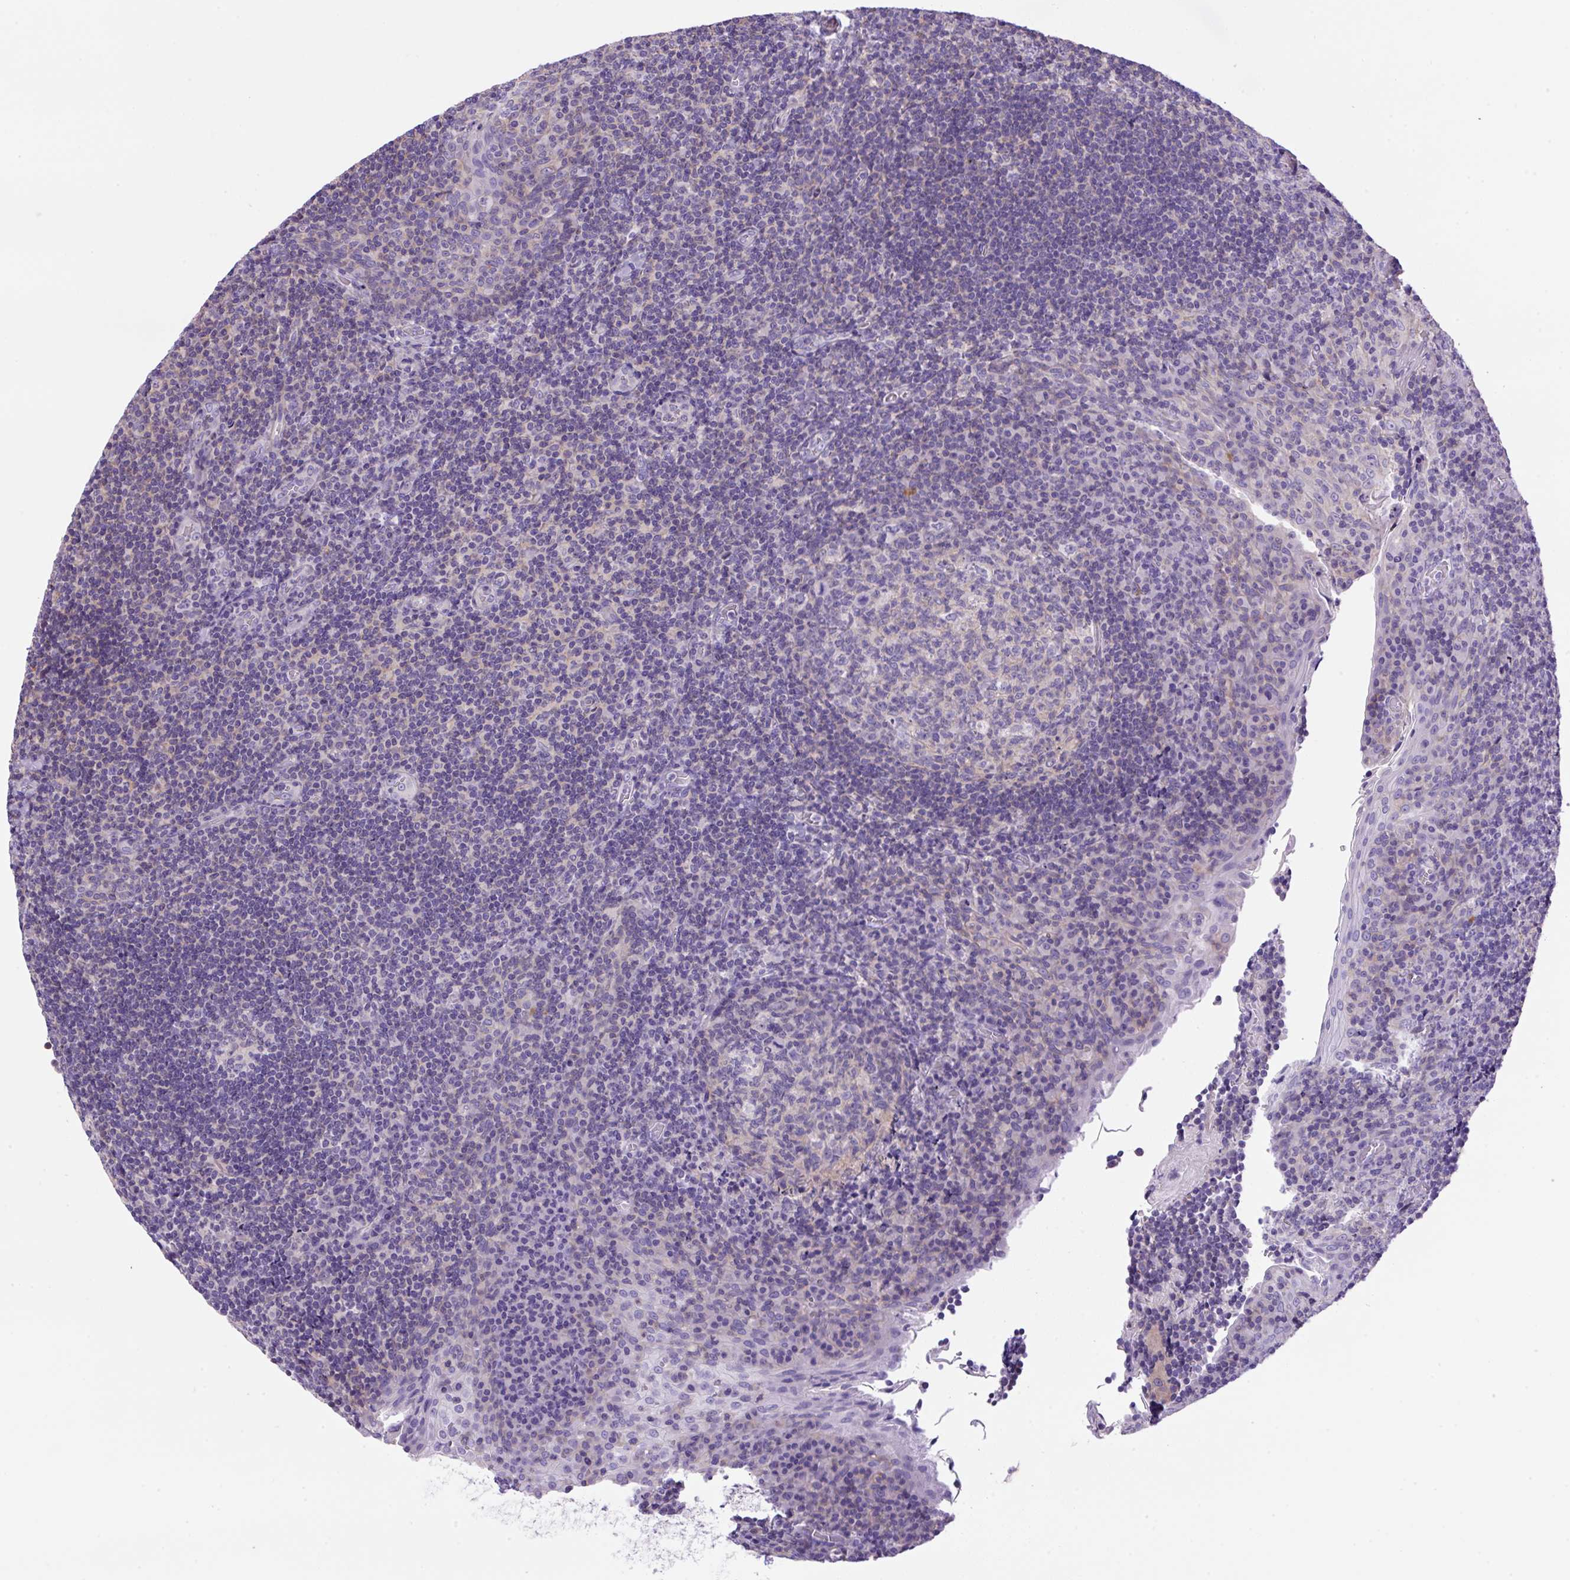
{"staining": {"intensity": "negative", "quantity": "none", "location": "none"}, "tissue": "tonsil", "cell_type": "Germinal center cells", "image_type": "normal", "snomed": [{"axis": "morphology", "description": "Normal tissue, NOS"}, {"axis": "topography", "description": "Tonsil"}], "caption": "This is a image of immunohistochemistry staining of normal tonsil, which shows no staining in germinal center cells. (Brightfield microscopy of DAB (3,3'-diaminobenzidine) immunohistochemistry at high magnification).", "gene": "NPTN", "patient": {"sex": "male", "age": 17}}